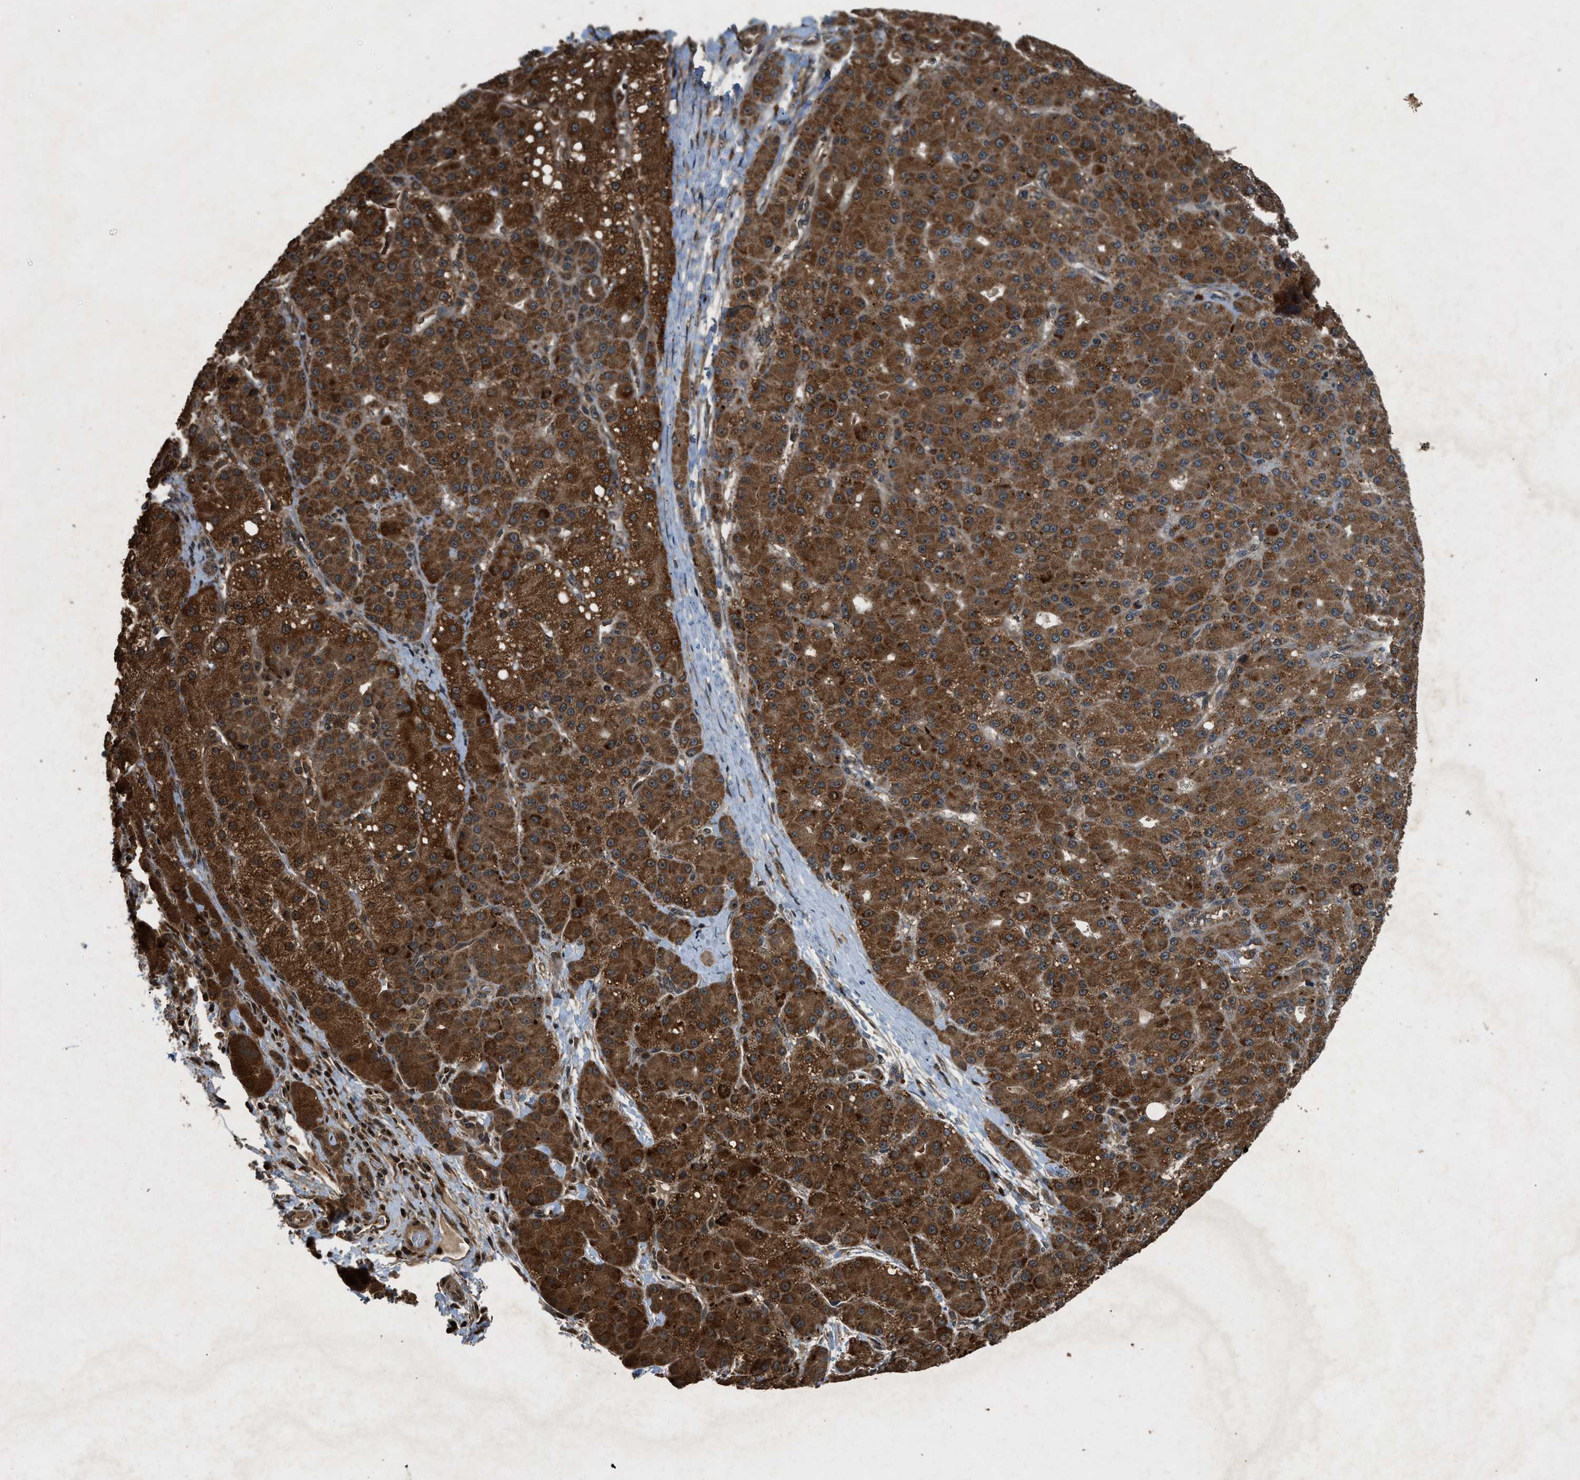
{"staining": {"intensity": "strong", "quantity": ">75%", "location": "cytoplasmic/membranous"}, "tissue": "liver cancer", "cell_type": "Tumor cells", "image_type": "cancer", "snomed": [{"axis": "morphology", "description": "Cholangiocarcinoma"}, {"axis": "topography", "description": "Liver"}], "caption": "This is a photomicrograph of immunohistochemistry staining of liver cancer (cholangiocarcinoma), which shows strong positivity in the cytoplasmic/membranous of tumor cells.", "gene": "RPS6KB1", "patient": {"sex": "female", "age": 70}}